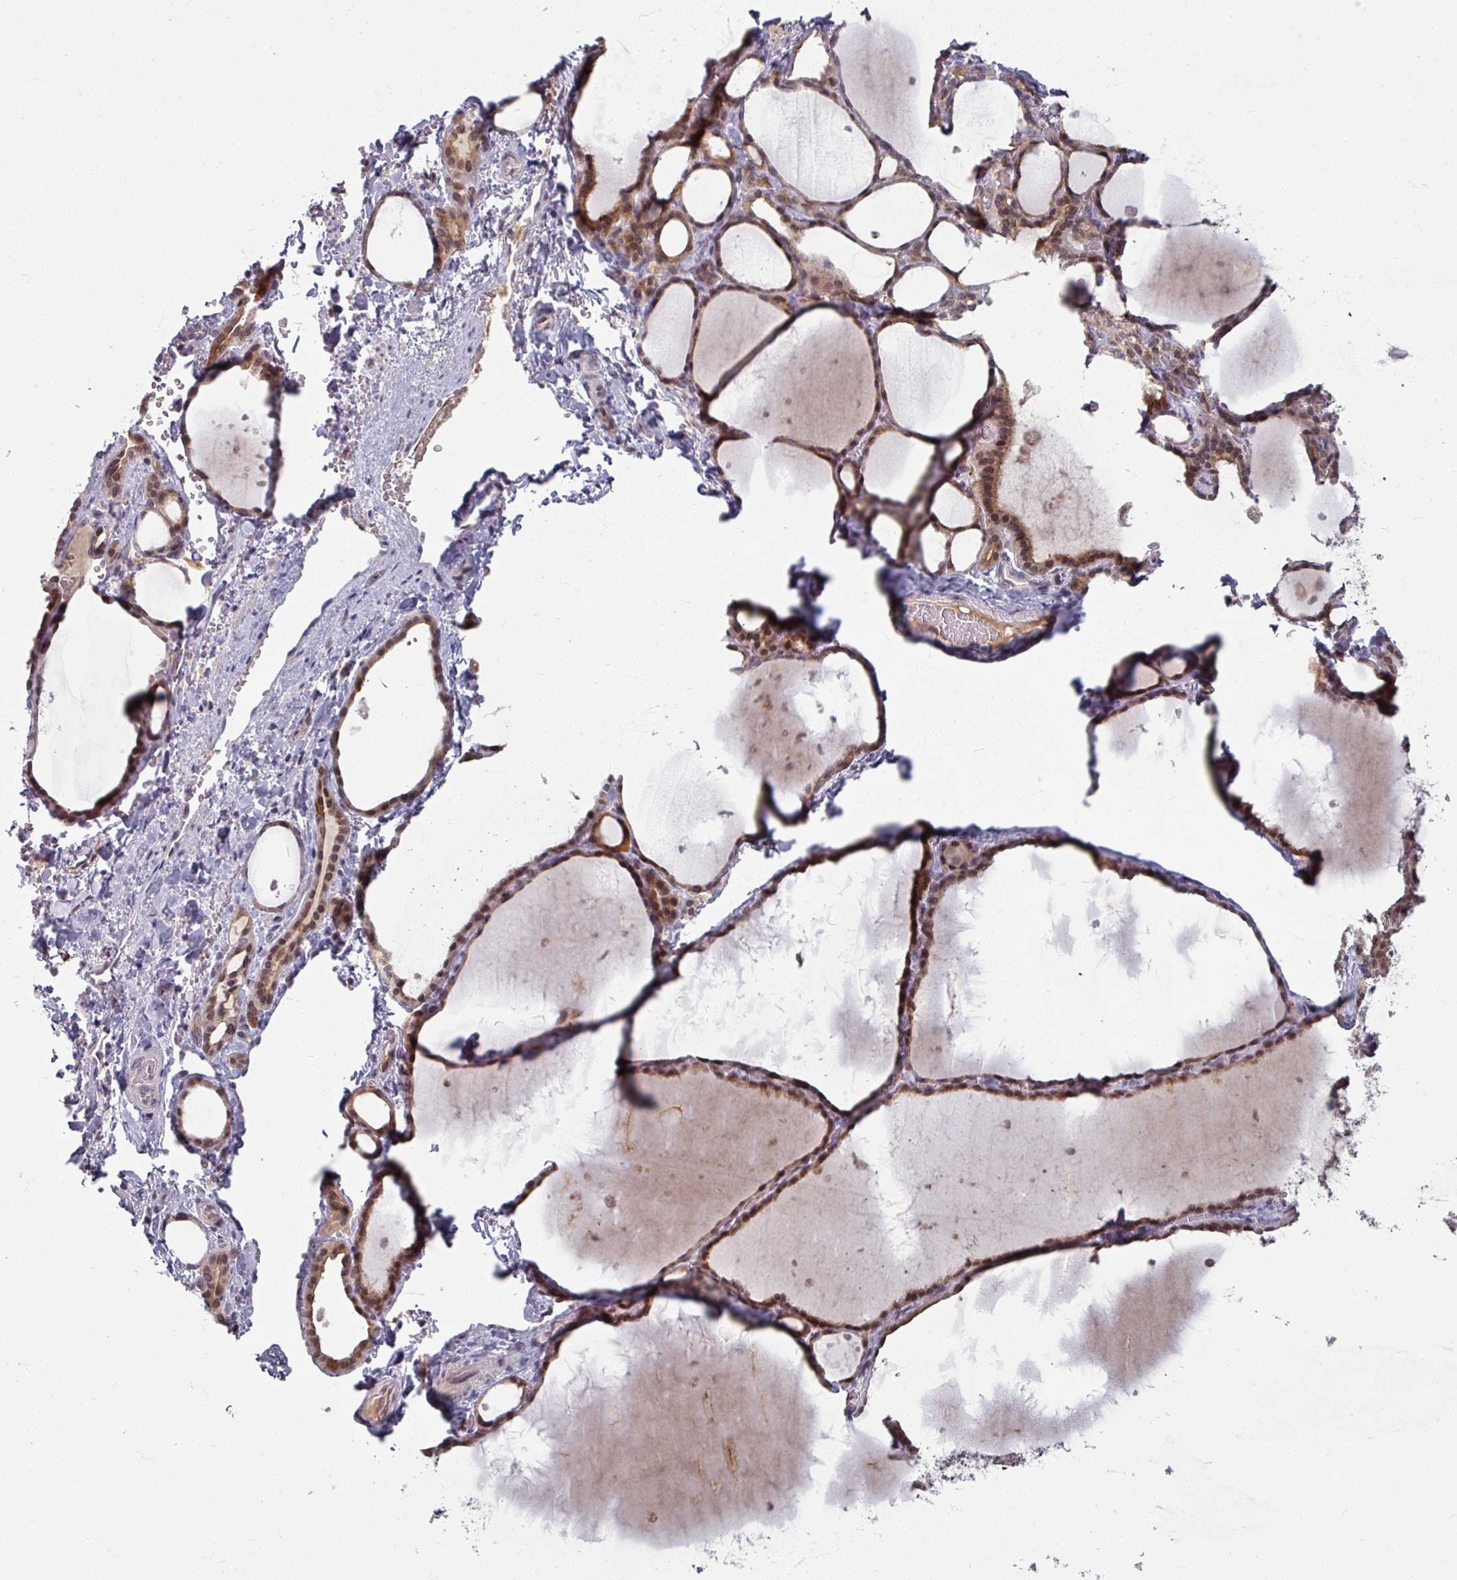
{"staining": {"intensity": "moderate", "quantity": ">75%", "location": "cytoplasmic/membranous,nuclear"}, "tissue": "thyroid gland", "cell_type": "Glandular cells", "image_type": "normal", "snomed": [{"axis": "morphology", "description": "Normal tissue, NOS"}, {"axis": "topography", "description": "Thyroid gland"}], "caption": "A medium amount of moderate cytoplasmic/membranous,nuclear staining is present in approximately >75% of glandular cells in benign thyroid gland. The staining is performed using DAB (3,3'-diaminobenzidine) brown chromogen to label protein expression. The nuclei are counter-stained blue using hematoxylin.", "gene": "KLC3", "patient": {"sex": "female", "age": 49}}